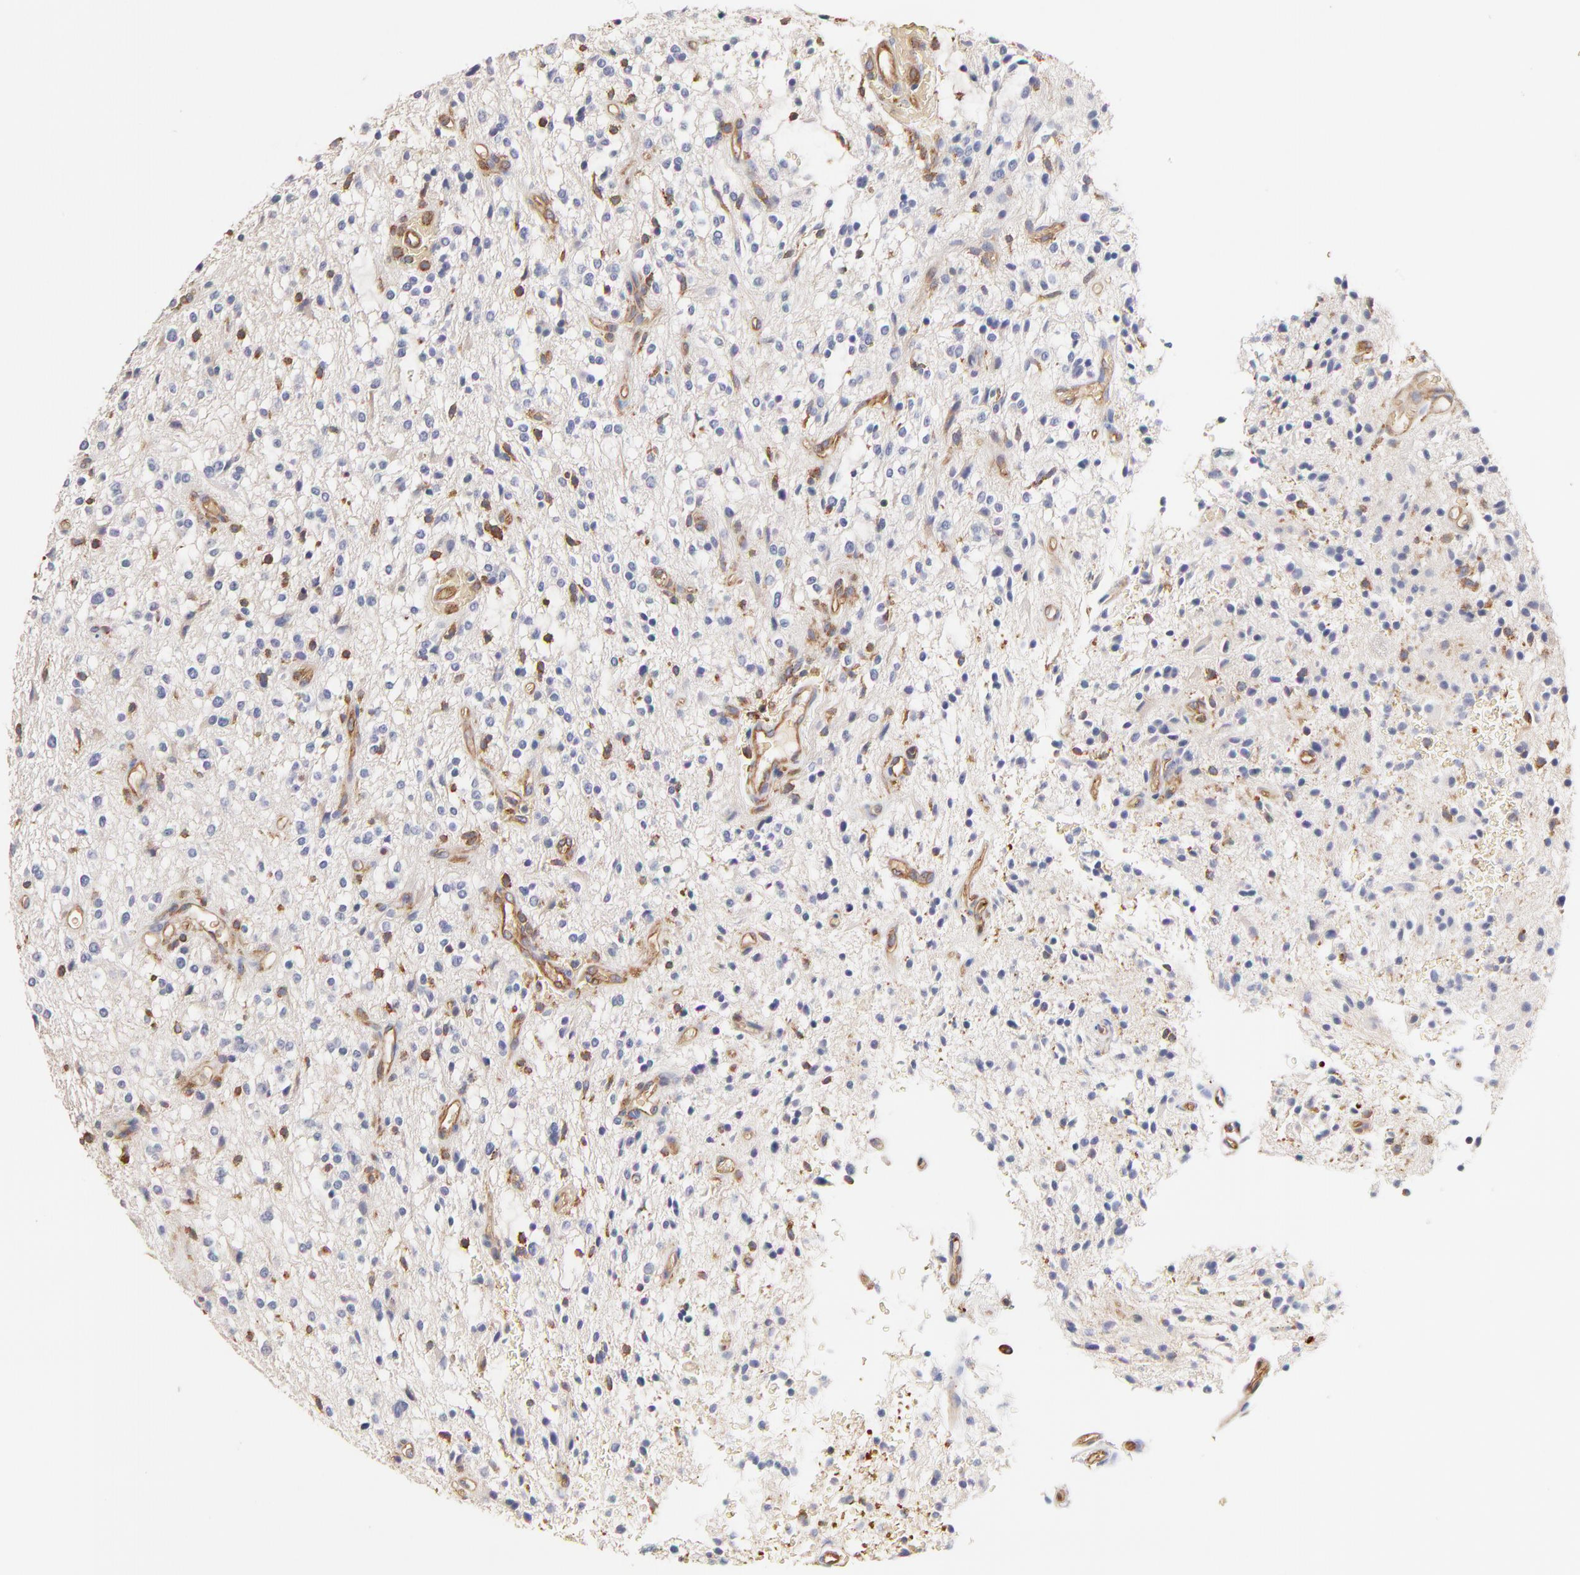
{"staining": {"intensity": "moderate", "quantity": "<25%", "location": "cytoplasmic/membranous"}, "tissue": "glioma", "cell_type": "Tumor cells", "image_type": "cancer", "snomed": [{"axis": "morphology", "description": "Glioma, malignant, NOS"}, {"axis": "topography", "description": "Cerebellum"}], "caption": "Glioma stained with DAB immunohistochemistry (IHC) exhibits low levels of moderate cytoplasmic/membranous staining in about <25% of tumor cells. The staining is performed using DAB brown chromogen to label protein expression. The nuclei are counter-stained blue using hematoxylin.", "gene": "CD2AP", "patient": {"sex": "female", "age": 10}}